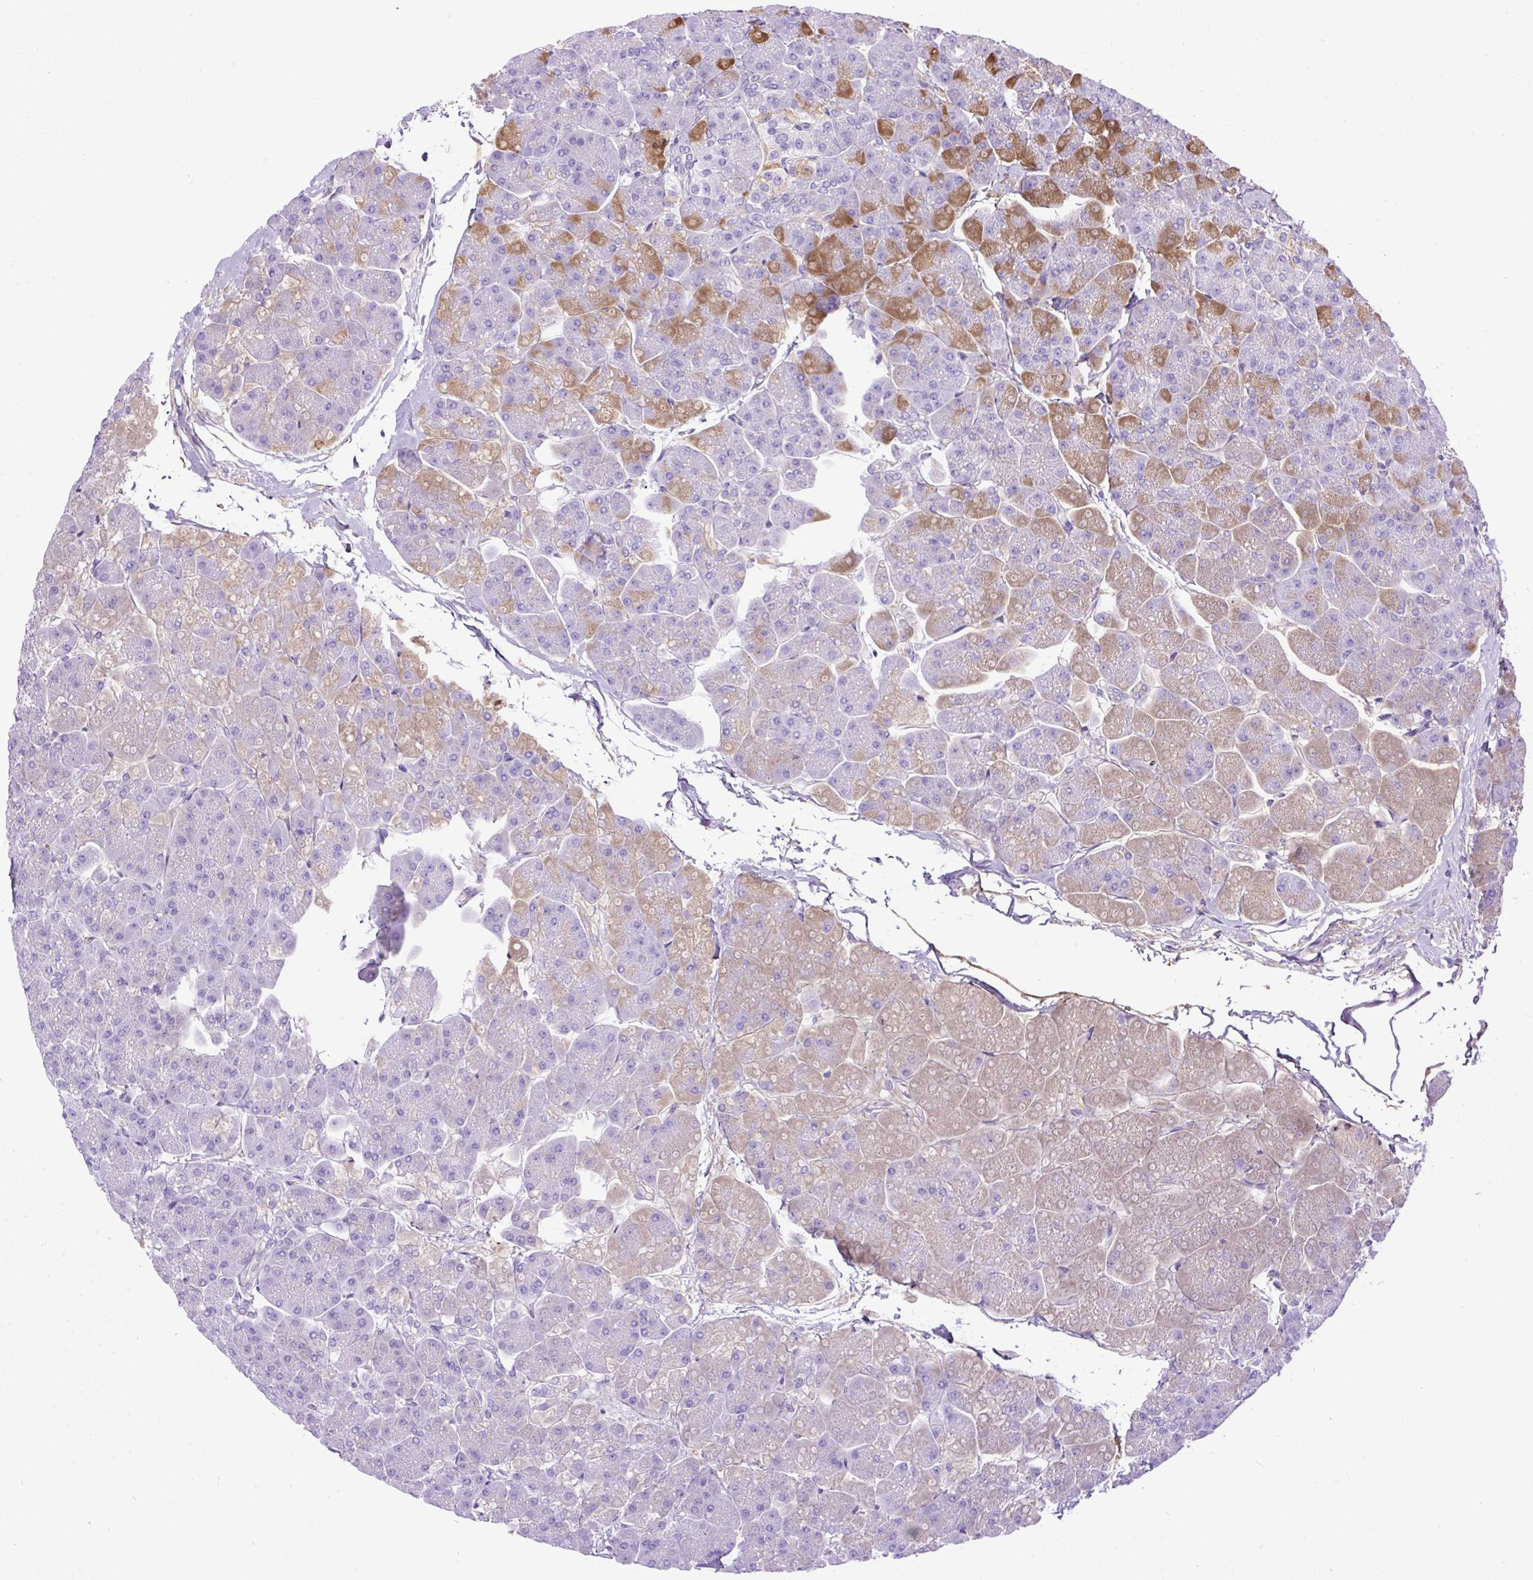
{"staining": {"intensity": "moderate", "quantity": "<25%", "location": "cytoplasmic/membranous"}, "tissue": "pancreas", "cell_type": "Exocrine glandular cells", "image_type": "normal", "snomed": [{"axis": "morphology", "description": "Normal tissue, NOS"}, {"axis": "topography", "description": "Pancreas"}, {"axis": "topography", "description": "Peripheral nerve tissue"}], "caption": "Human pancreas stained for a protein (brown) demonstrates moderate cytoplasmic/membranous positive staining in approximately <25% of exocrine glandular cells.", "gene": "CLEC3B", "patient": {"sex": "male", "age": 54}}